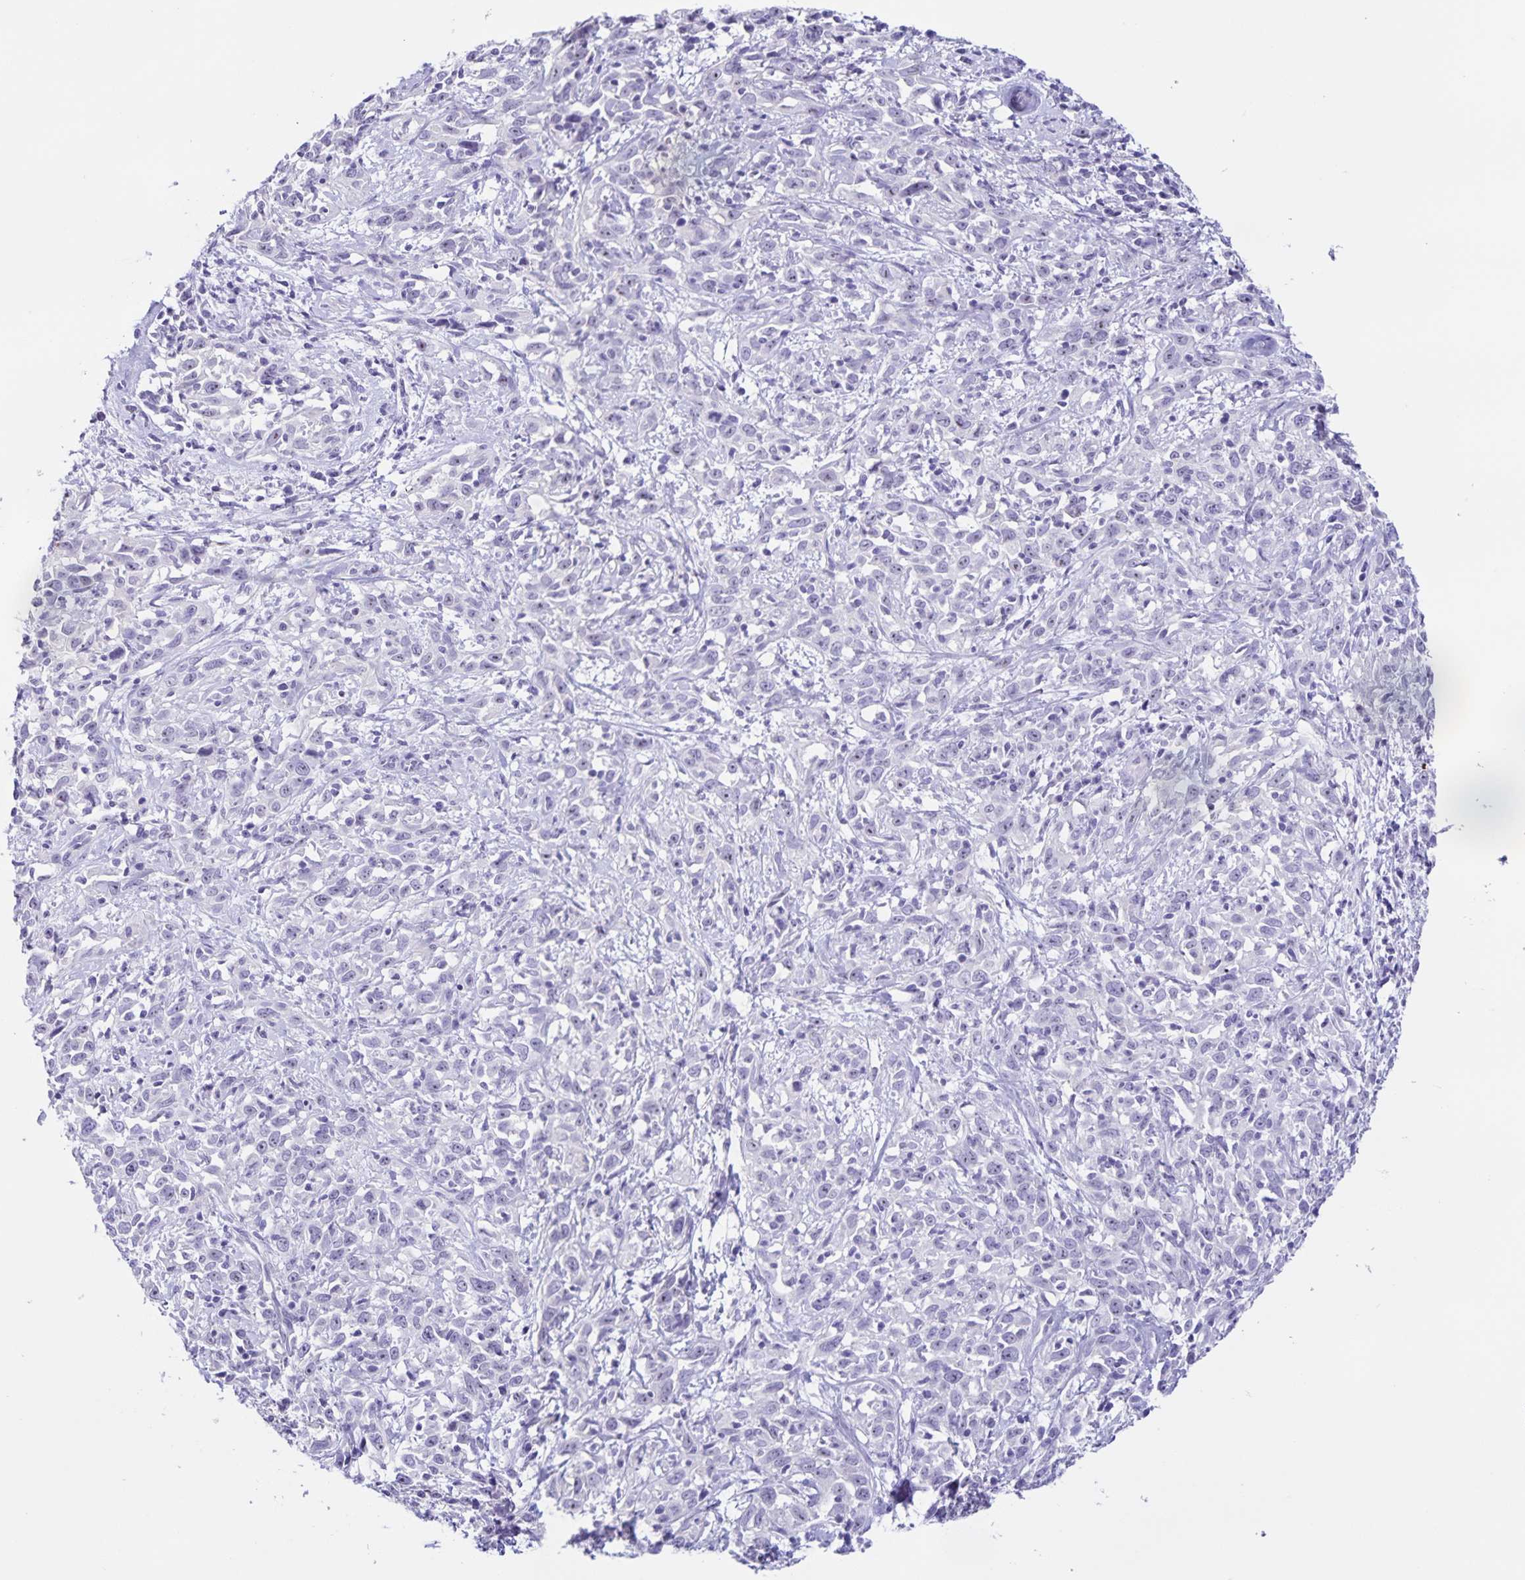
{"staining": {"intensity": "negative", "quantity": "none", "location": "none"}, "tissue": "cervical cancer", "cell_type": "Tumor cells", "image_type": "cancer", "snomed": [{"axis": "morphology", "description": "Adenocarcinoma, NOS"}, {"axis": "topography", "description": "Cervix"}], "caption": "Image shows no protein positivity in tumor cells of cervical cancer tissue.", "gene": "FAM170A", "patient": {"sex": "female", "age": 40}}